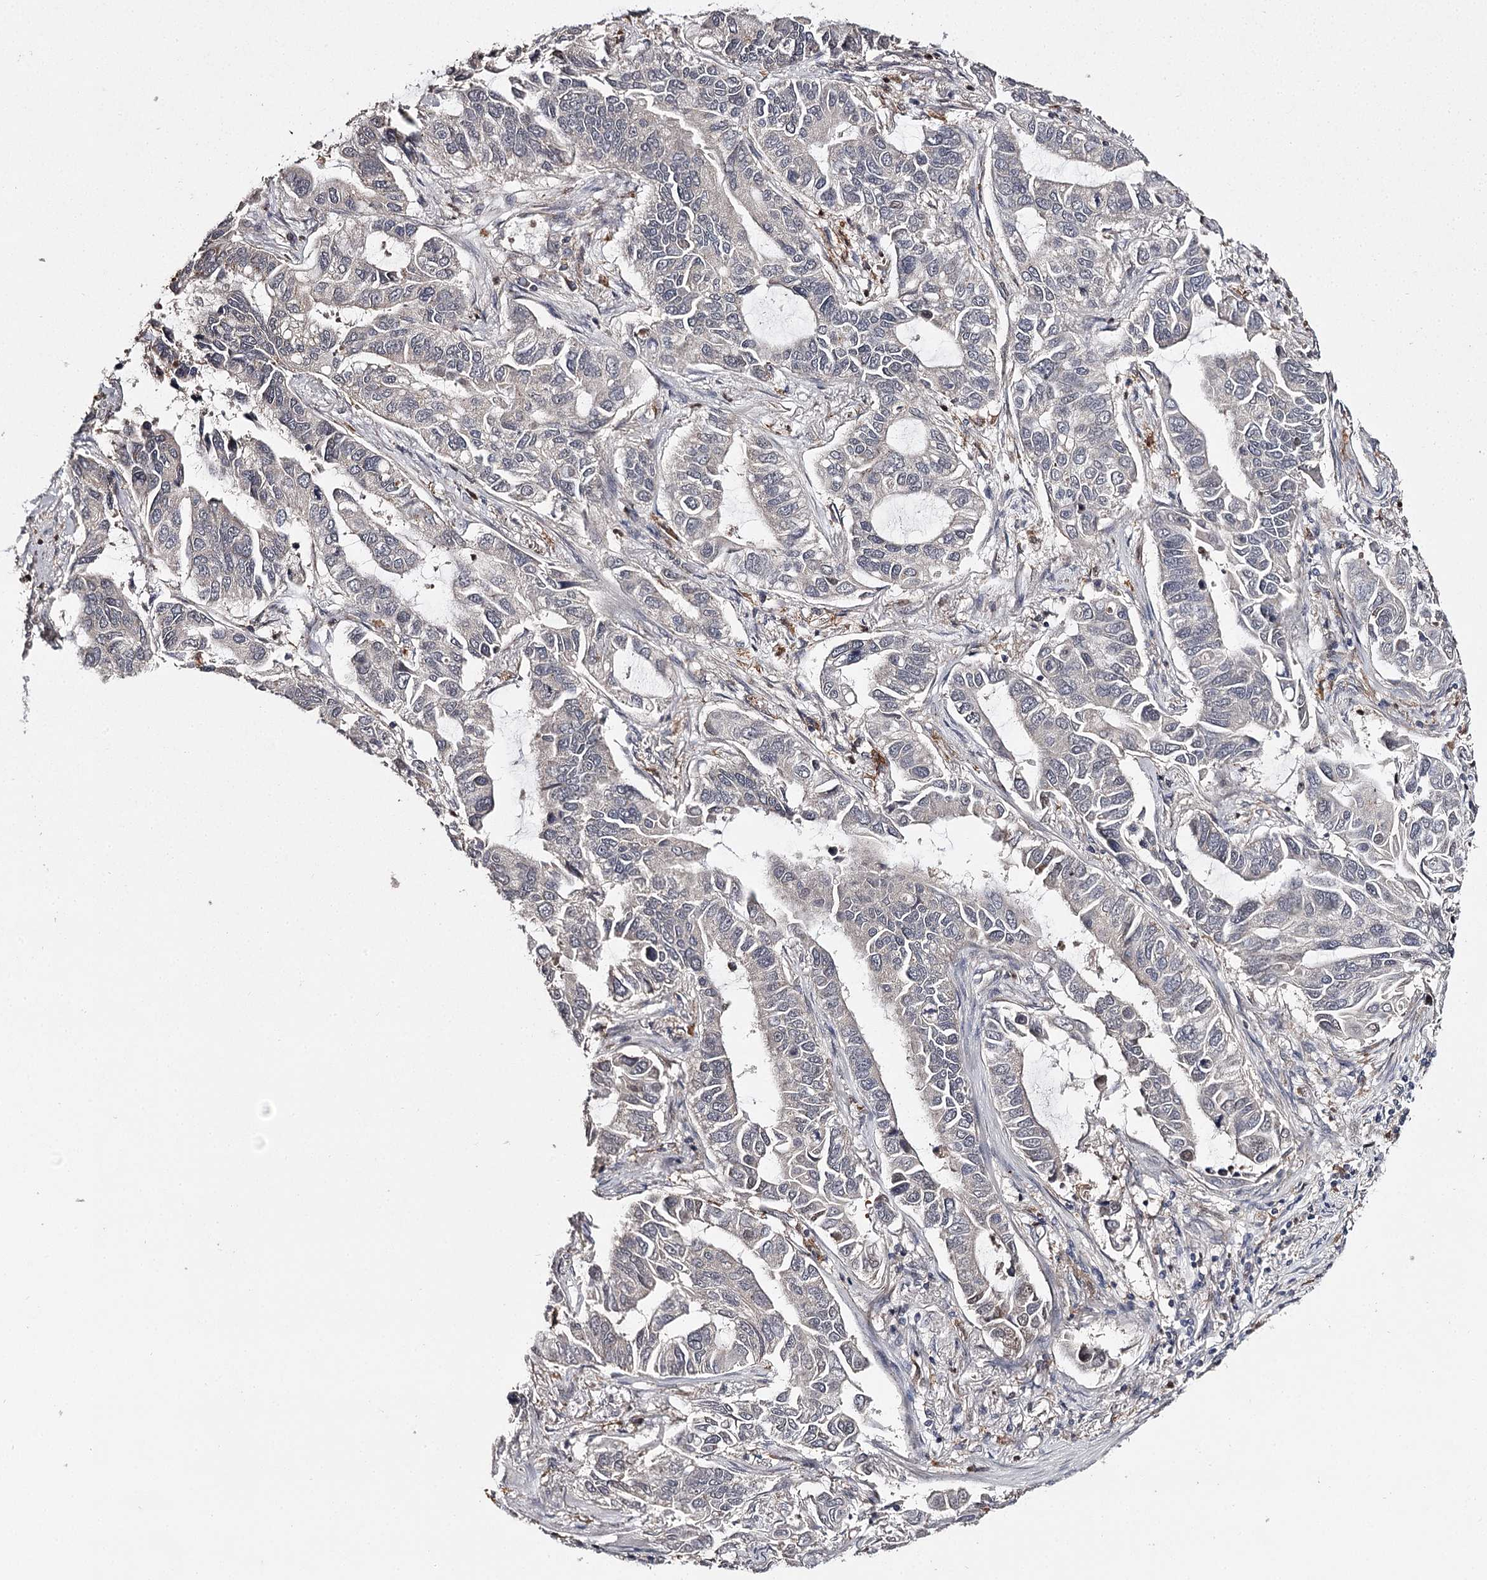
{"staining": {"intensity": "negative", "quantity": "none", "location": "none"}, "tissue": "lung cancer", "cell_type": "Tumor cells", "image_type": "cancer", "snomed": [{"axis": "morphology", "description": "Adenocarcinoma, NOS"}, {"axis": "topography", "description": "Lung"}], "caption": "The immunohistochemistry photomicrograph has no significant expression in tumor cells of lung adenocarcinoma tissue. (Stains: DAB immunohistochemistry (IHC) with hematoxylin counter stain, Microscopy: brightfield microscopy at high magnification).", "gene": "SLC32A1", "patient": {"sex": "male", "age": 64}}